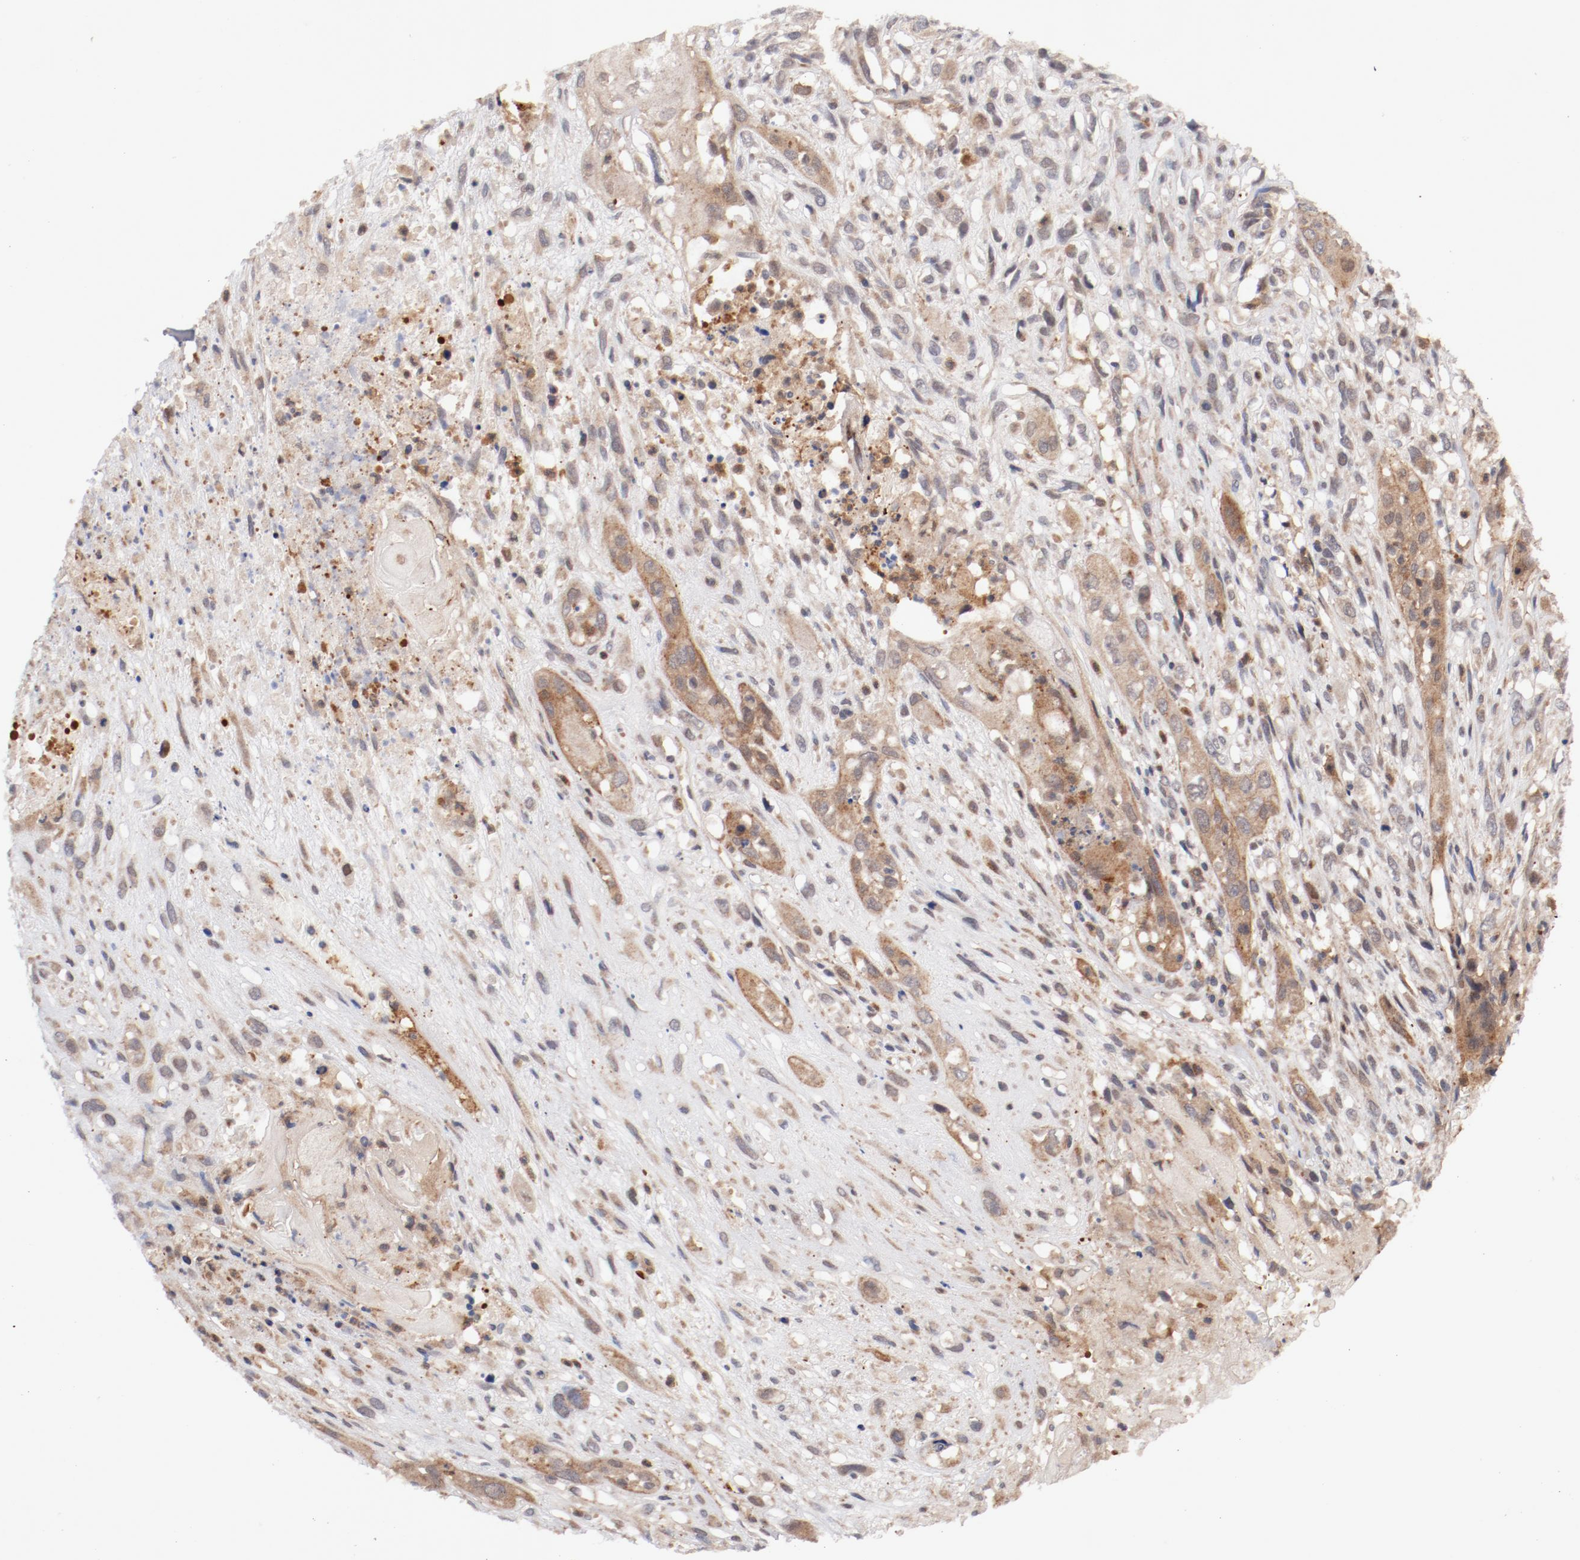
{"staining": {"intensity": "moderate", "quantity": ">75%", "location": "cytoplasmic/membranous"}, "tissue": "head and neck cancer", "cell_type": "Tumor cells", "image_type": "cancer", "snomed": [{"axis": "morphology", "description": "Necrosis, NOS"}, {"axis": "morphology", "description": "Neoplasm, malignant, NOS"}, {"axis": "topography", "description": "Salivary gland"}, {"axis": "topography", "description": "Head-Neck"}], "caption": "Moderate cytoplasmic/membranous expression for a protein is present in approximately >75% of tumor cells of malignant neoplasm (head and neck) using immunohistochemistry.", "gene": "GUF1", "patient": {"sex": "male", "age": 43}}